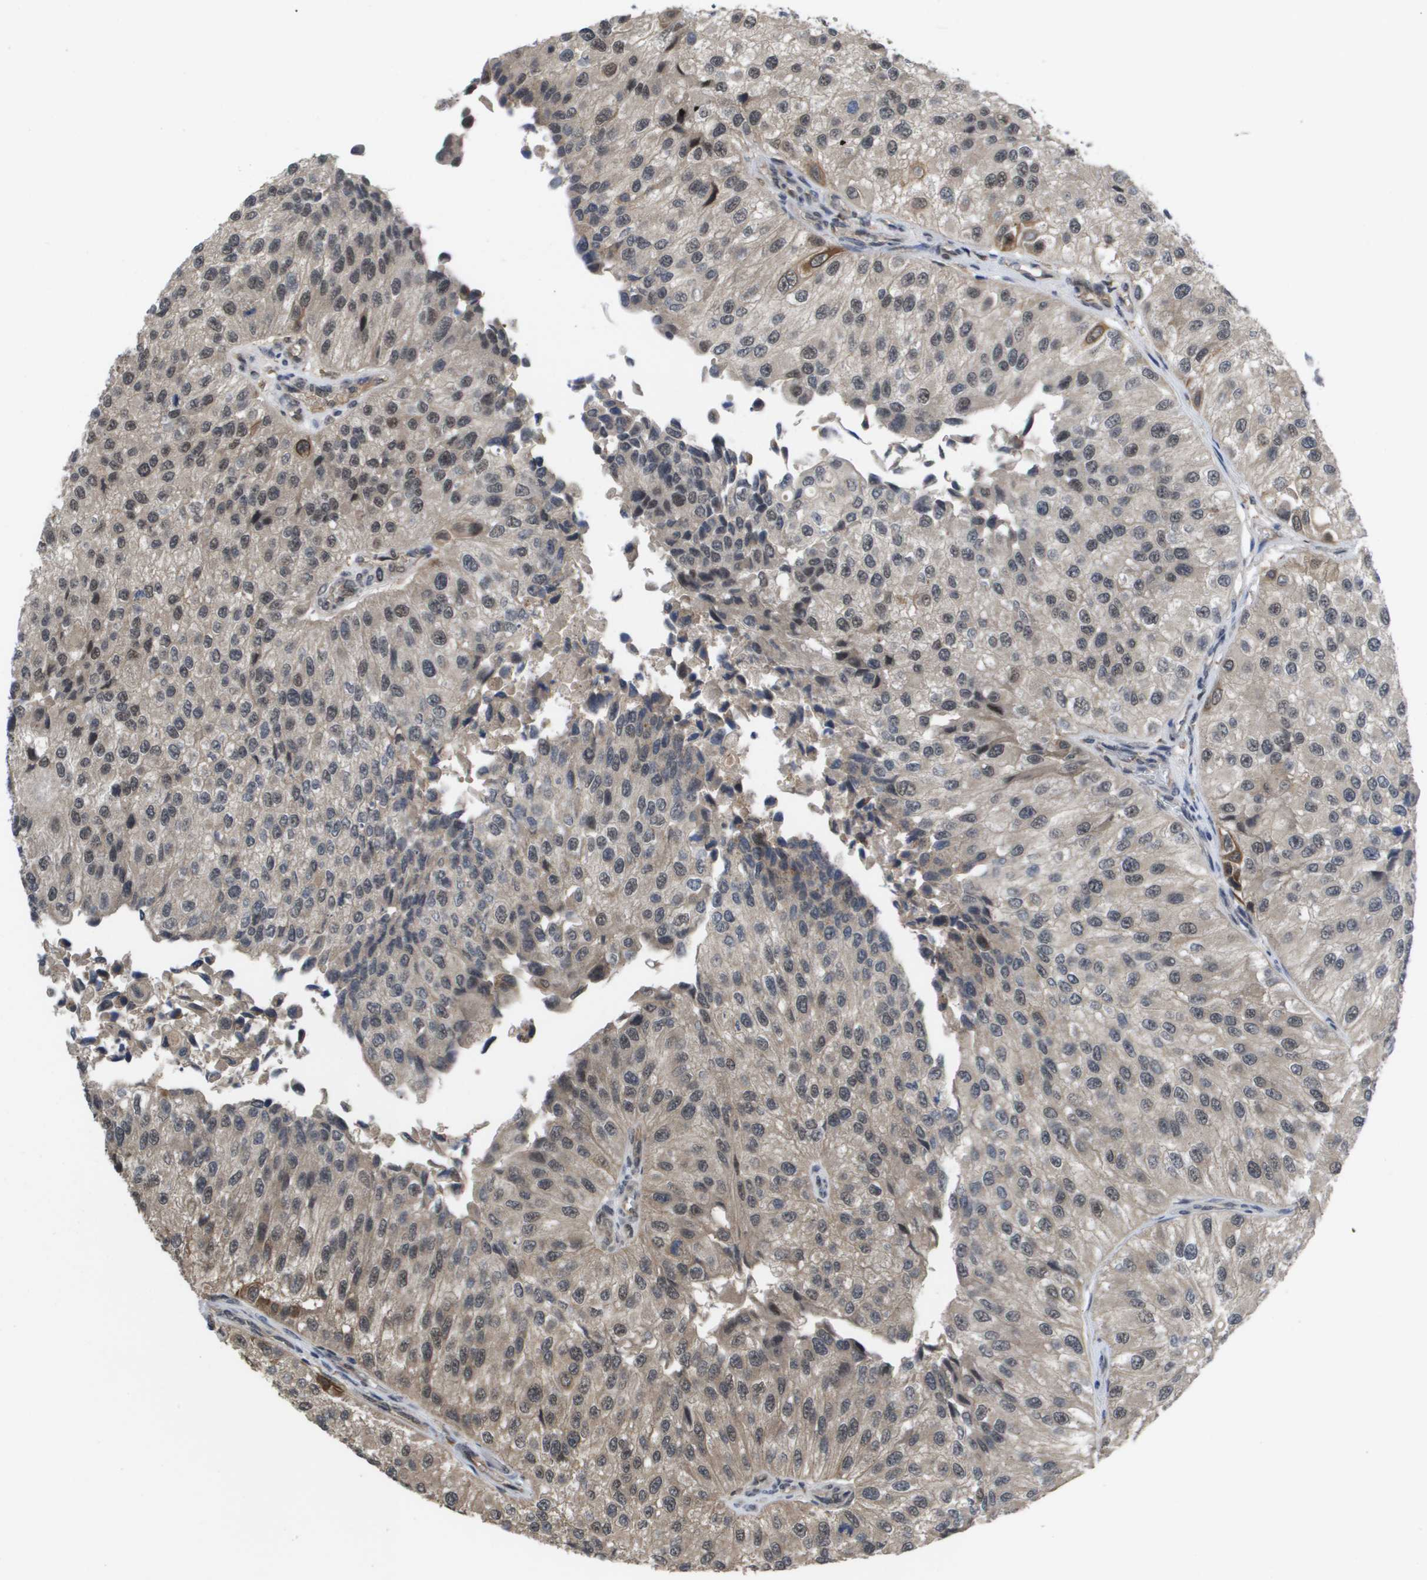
{"staining": {"intensity": "weak", "quantity": "<25%", "location": "nuclear"}, "tissue": "urothelial cancer", "cell_type": "Tumor cells", "image_type": "cancer", "snomed": [{"axis": "morphology", "description": "Urothelial carcinoma, High grade"}, {"axis": "topography", "description": "Kidney"}, {"axis": "topography", "description": "Urinary bladder"}], "caption": "A histopathology image of human urothelial carcinoma (high-grade) is negative for staining in tumor cells.", "gene": "AMBRA1", "patient": {"sex": "male", "age": 77}}